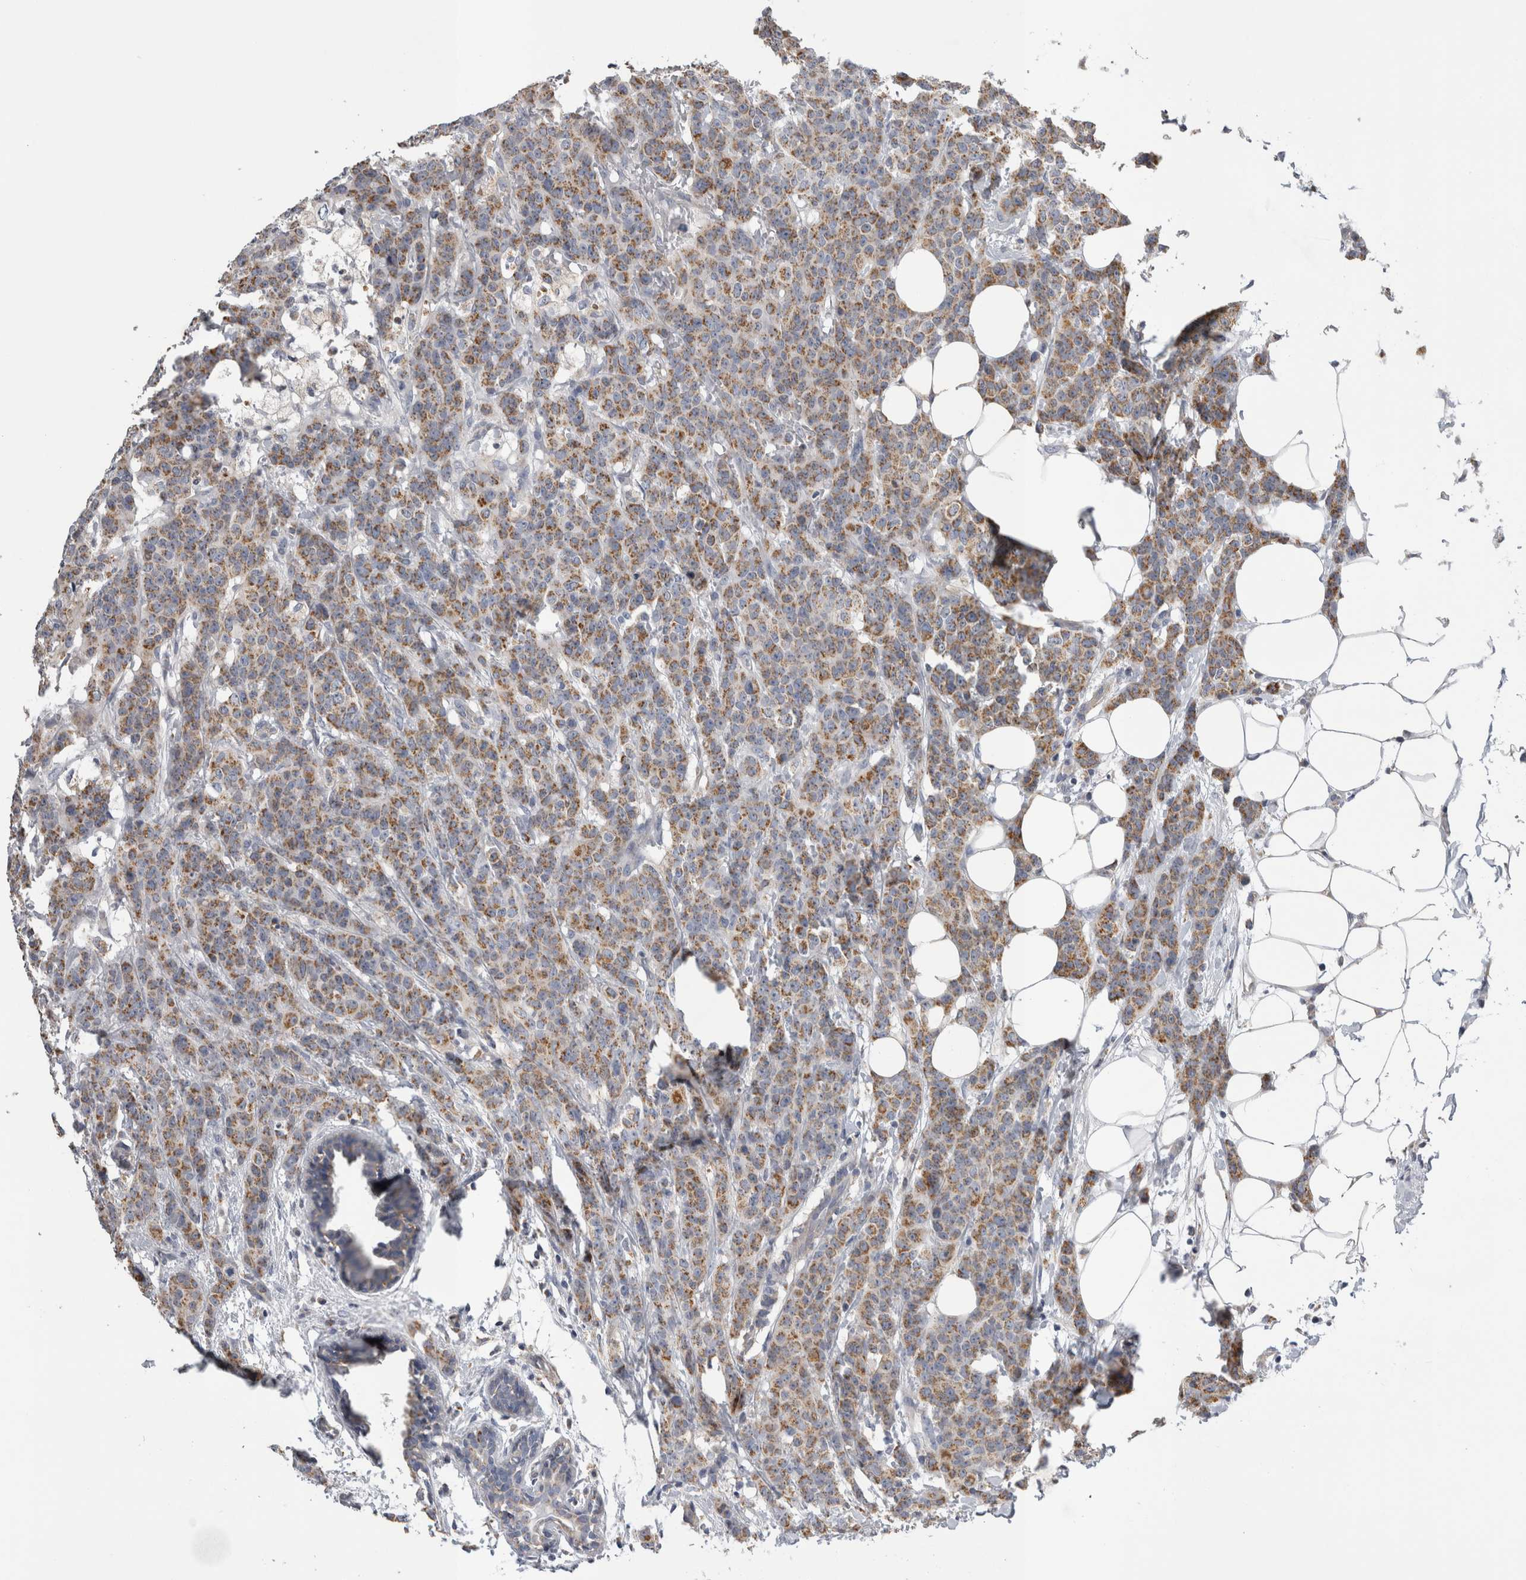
{"staining": {"intensity": "moderate", "quantity": ">75%", "location": "cytoplasmic/membranous"}, "tissue": "breast cancer", "cell_type": "Tumor cells", "image_type": "cancer", "snomed": [{"axis": "morphology", "description": "Normal tissue, NOS"}, {"axis": "morphology", "description": "Duct carcinoma"}, {"axis": "topography", "description": "Breast"}], "caption": "Moderate cytoplasmic/membranous protein expression is present in approximately >75% of tumor cells in invasive ductal carcinoma (breast).", "gene": "DHRS4", "patient": {"sex": "female", "age": 40}}